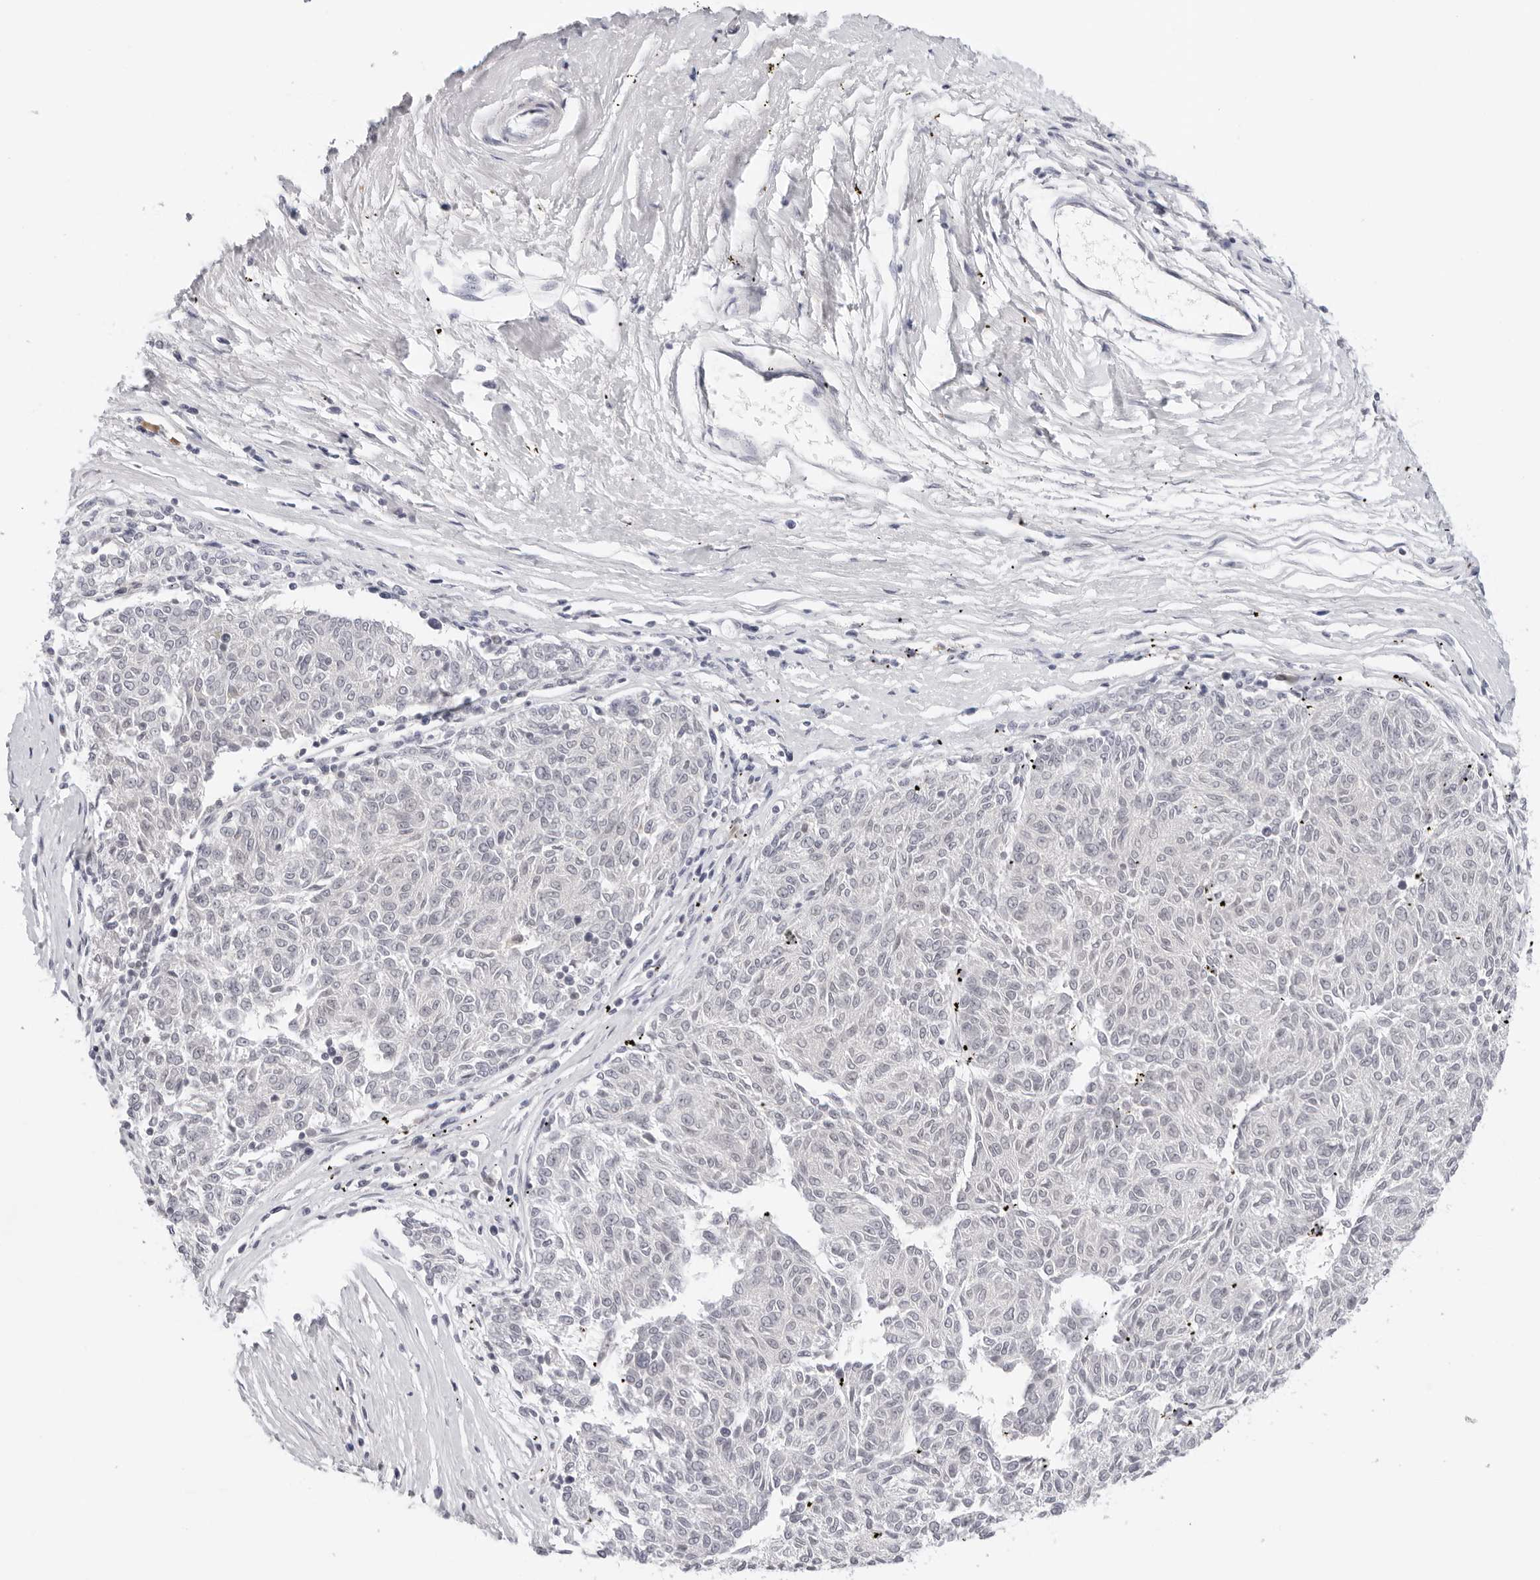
{"staining": {"intensity": "negative", "quantity": "none", "location": "none"}, "tissue": "melanoma", "cell_type": "Tumor cells", "image_type": "cancer", "snomed": [{"axis": "morphology", "description": "Malignant melanoma, NOS"}, {"axis": "topography", "description": "Skin"}], "caption": "This is an immunohistochemistry image of melanoma. There is no positivity in tumor cells.", "gene": "EDN2", "patient": {"sex": "female", "age": 72}}